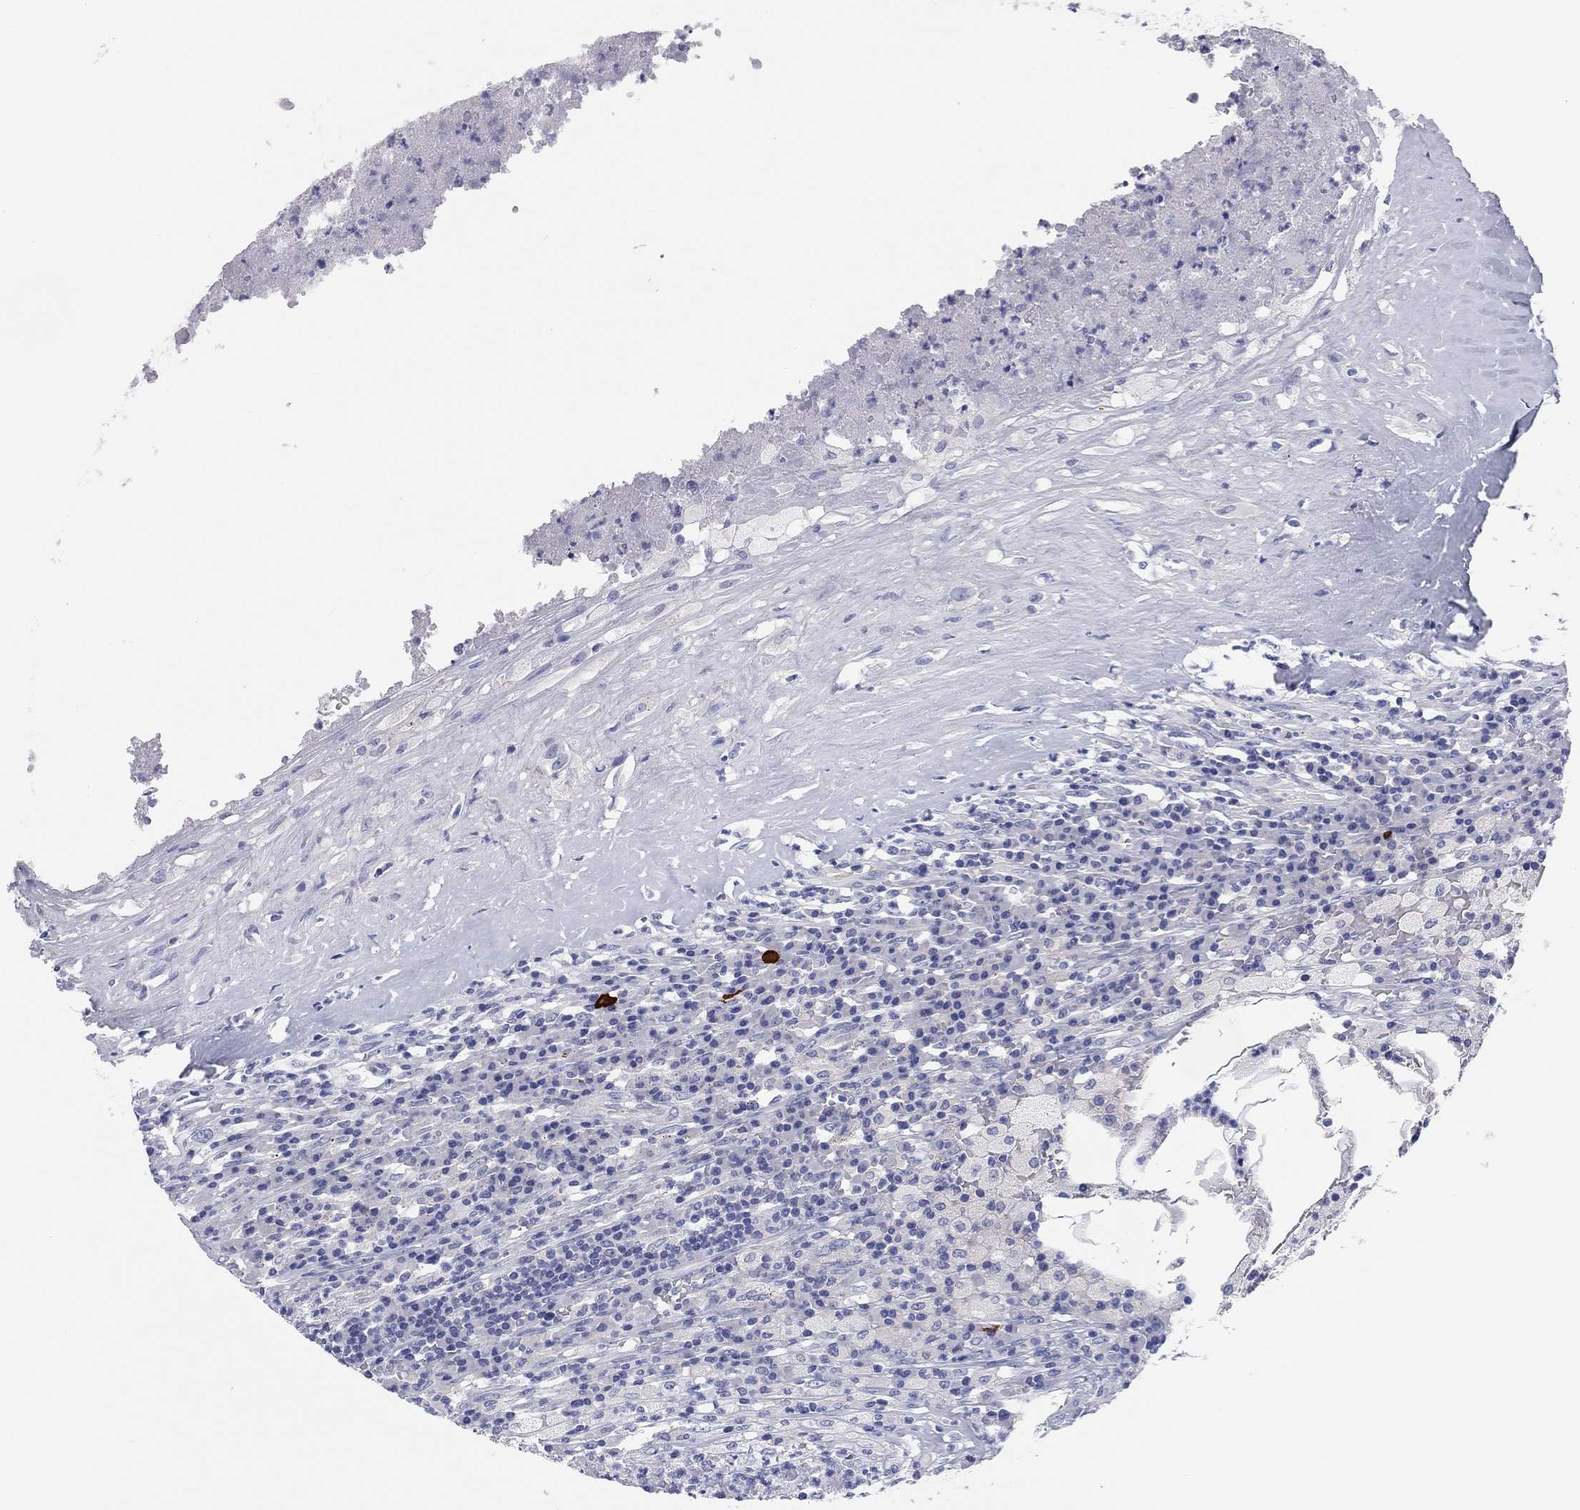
{"staining": {"intensity": "negative", "quantity": "none", "location": "none"}, "tissue": "testis cancer", "cell_type": "Tumor cells", "image_type": "cancer", "snomed": [{"axis": "morphology", "description": "Necrosis, NOS"}, {"axis": "morphology", "description": "Carcinoma, Embryonal, NOS"}, {"axis": "topography", "description": "Testis"}], "caption": "Testis embryonal carcinoma stained for a protein using immunohistochemistry (IHC) demonstrates no positivity tumor cells.", "gene": "TMEM221", "patient": {"sex": "male", "age": 19}}